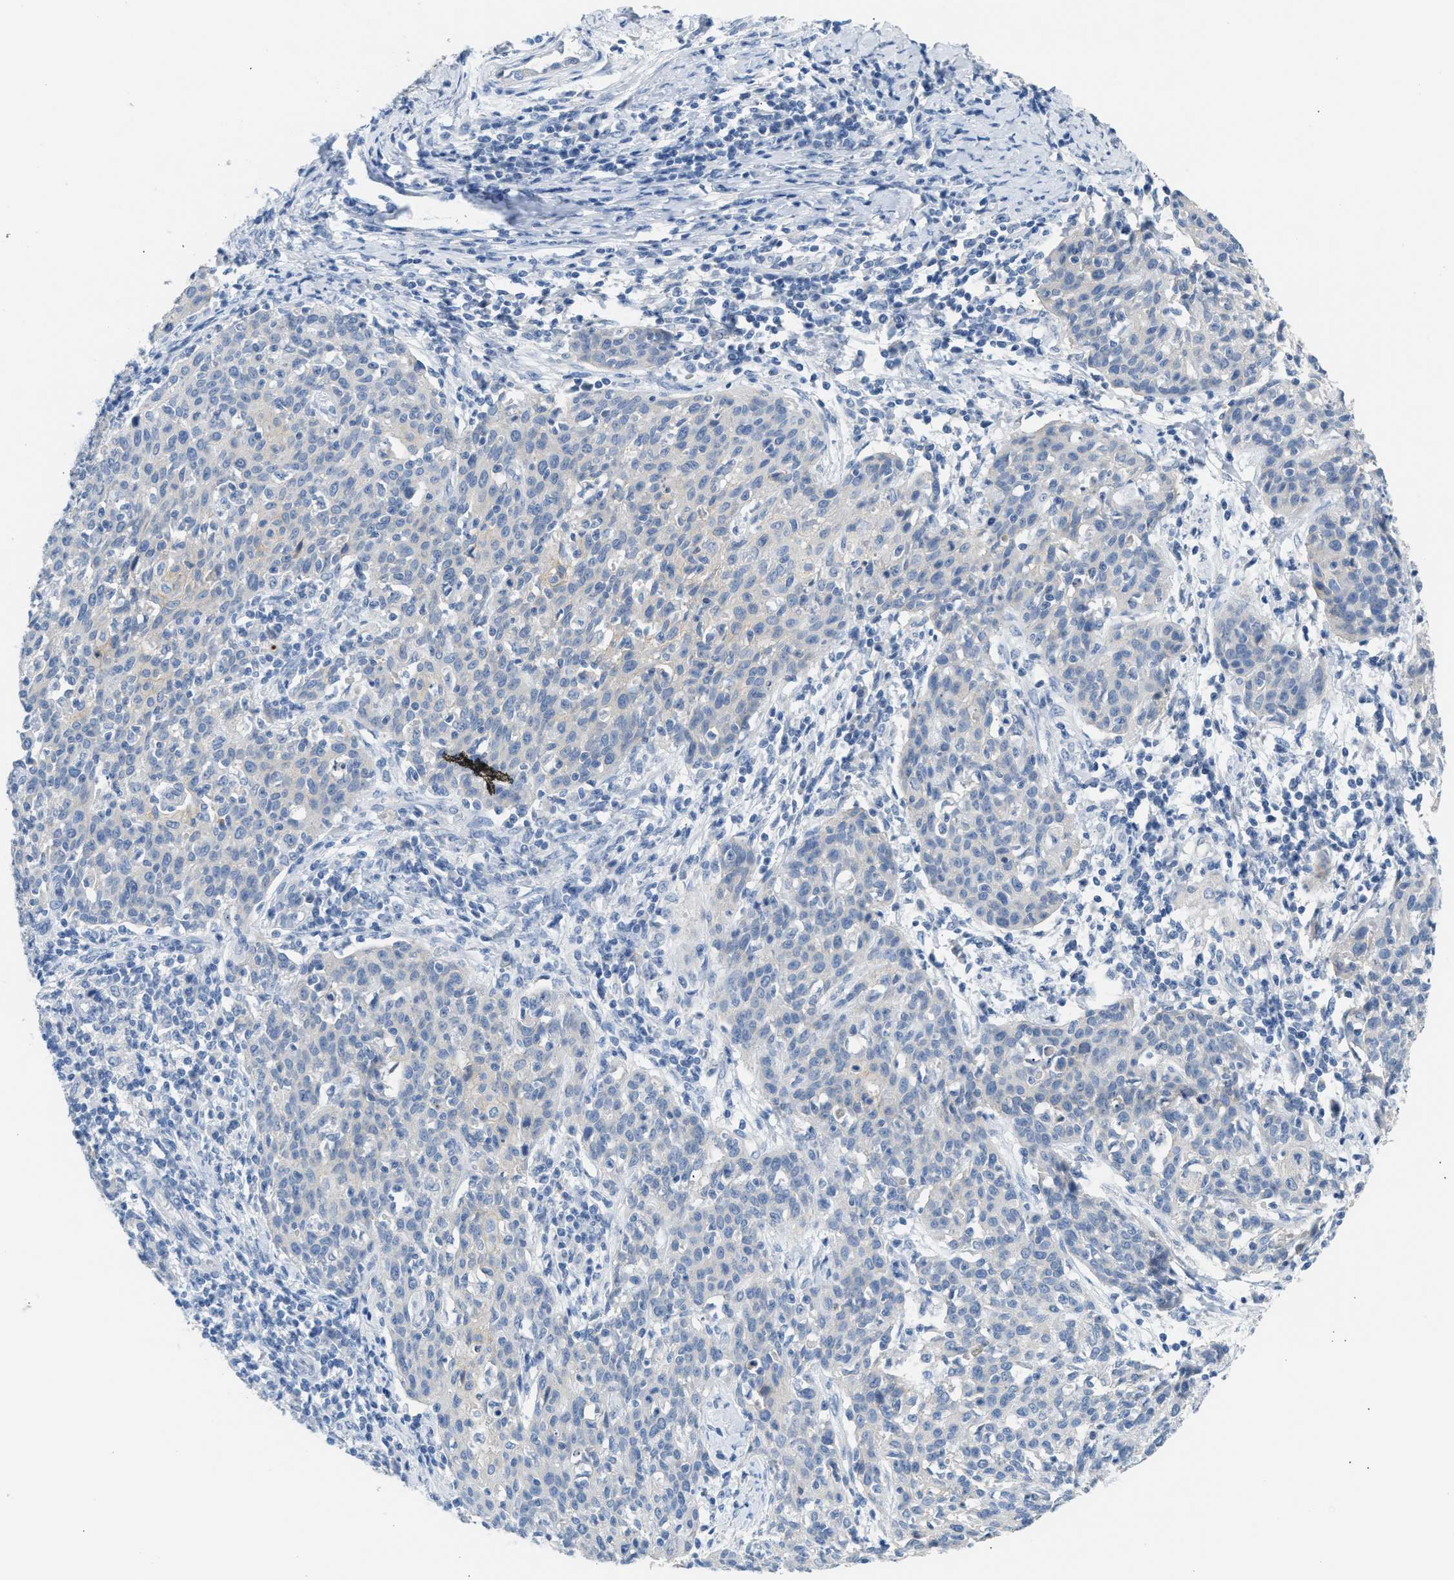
{"staining": {"intensity": "negative", "quantity": "none", "location": "none"}, "tissue": "cervical cancer", "cell_type": "Tumor cells", "image_type": "cancer", "snomed": [{"axis": "morphology", "description": "Squamous cell carcinoma, NOS"}, {"axis": "topography", "description": "Cervix"}], "caption": "Tumor cells are negative for brown protein staining in squamous cell carcinoma (cervical). The staining was performed using DAB (3,3'-diaminobenzidine) to visualize the protein expression in brown, while the nuclei were stained in blue with hematoxylin (Magnification: 20x).", "gene": "ERBB2", "patient": {"sex": "female", "age": 38}}